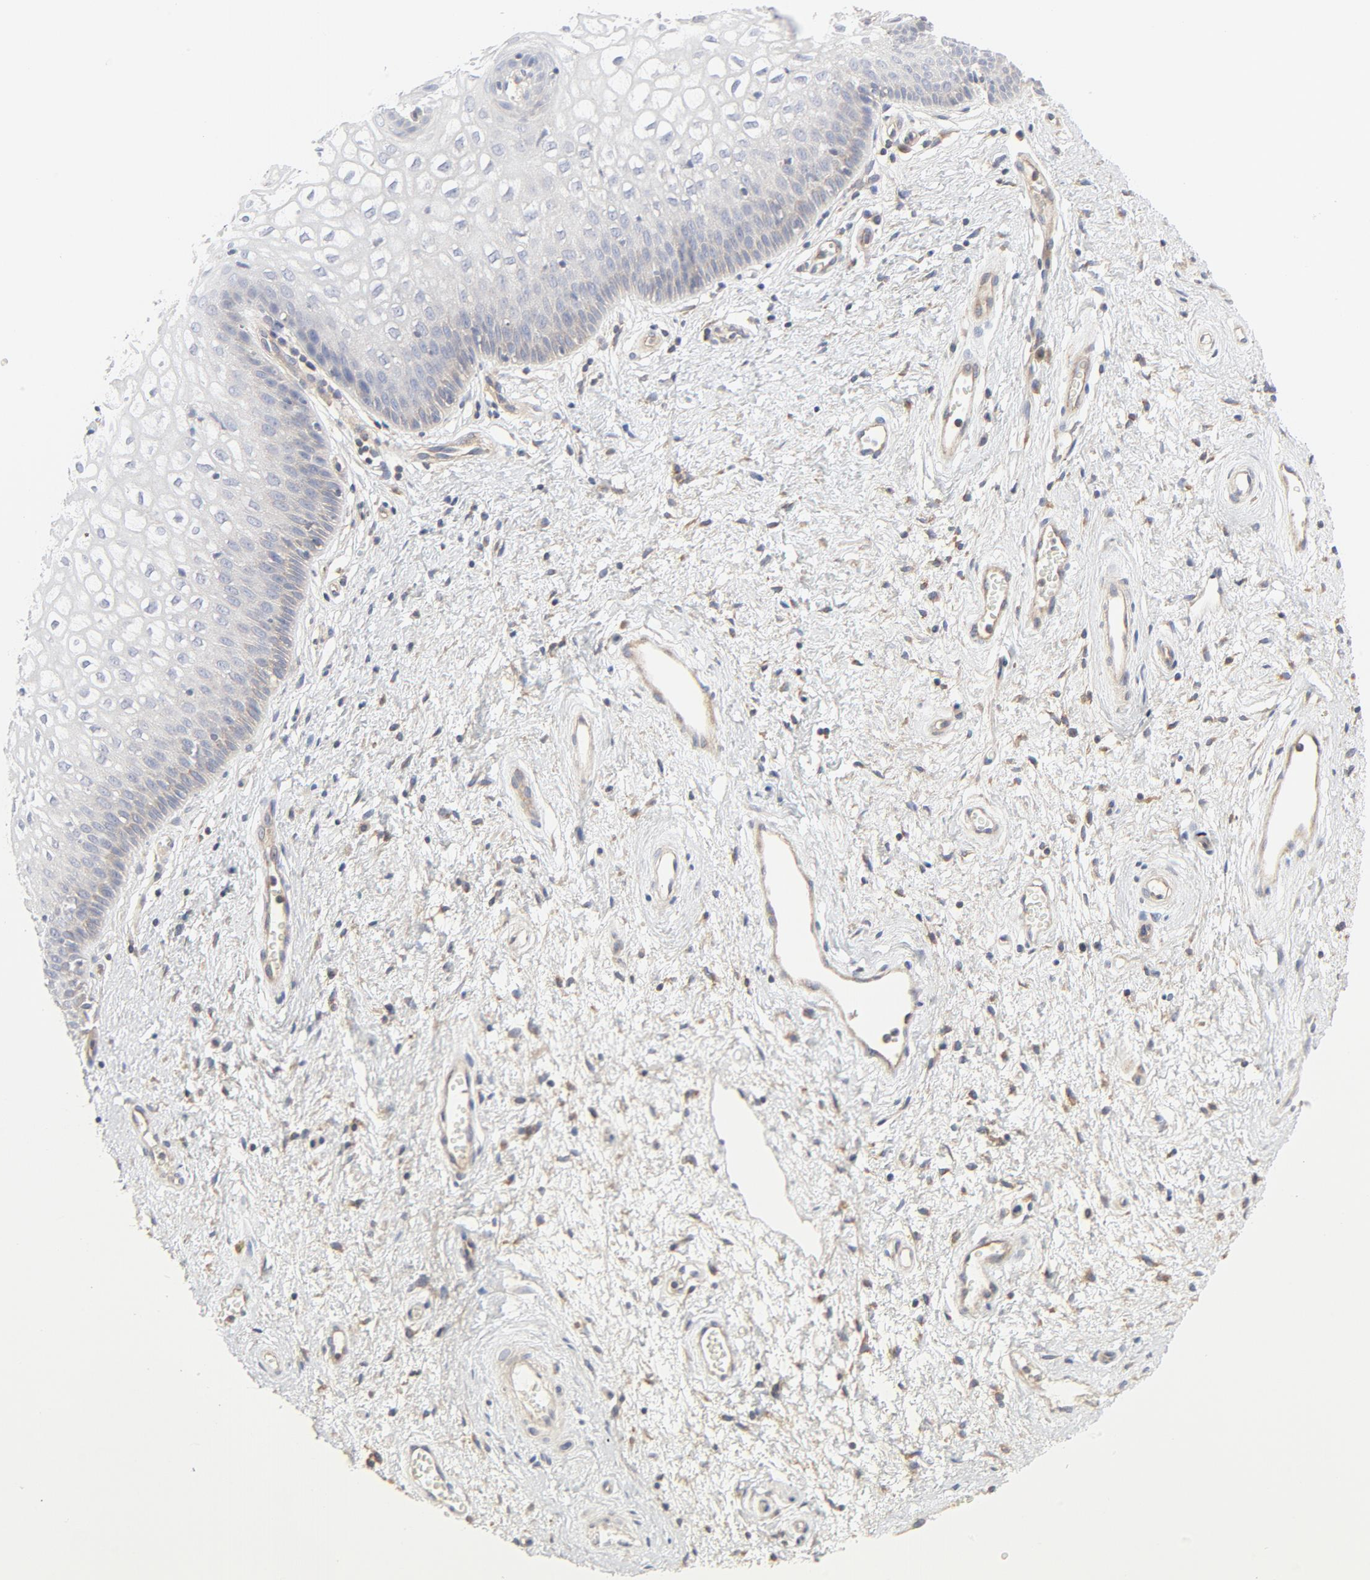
{"staining": {"intensity": "weak", "quantity": "<25%", "location": "cytoplasmic/membranous"}, "tissue": "vagina", "cell_type": "Squamous epithelial cells", "image_type": "normal", "snomed": [{"axis": "morphology", "description": "Normal tissue, NOS"}, {"axis": "topography", "description": "Vagina"}], "caption": "IHC of unremarkable vagina demonstrates no expression in squamous epithelial cells.", "gene": "RABEP1", "patient": {"sex": "female", "age": 34}}